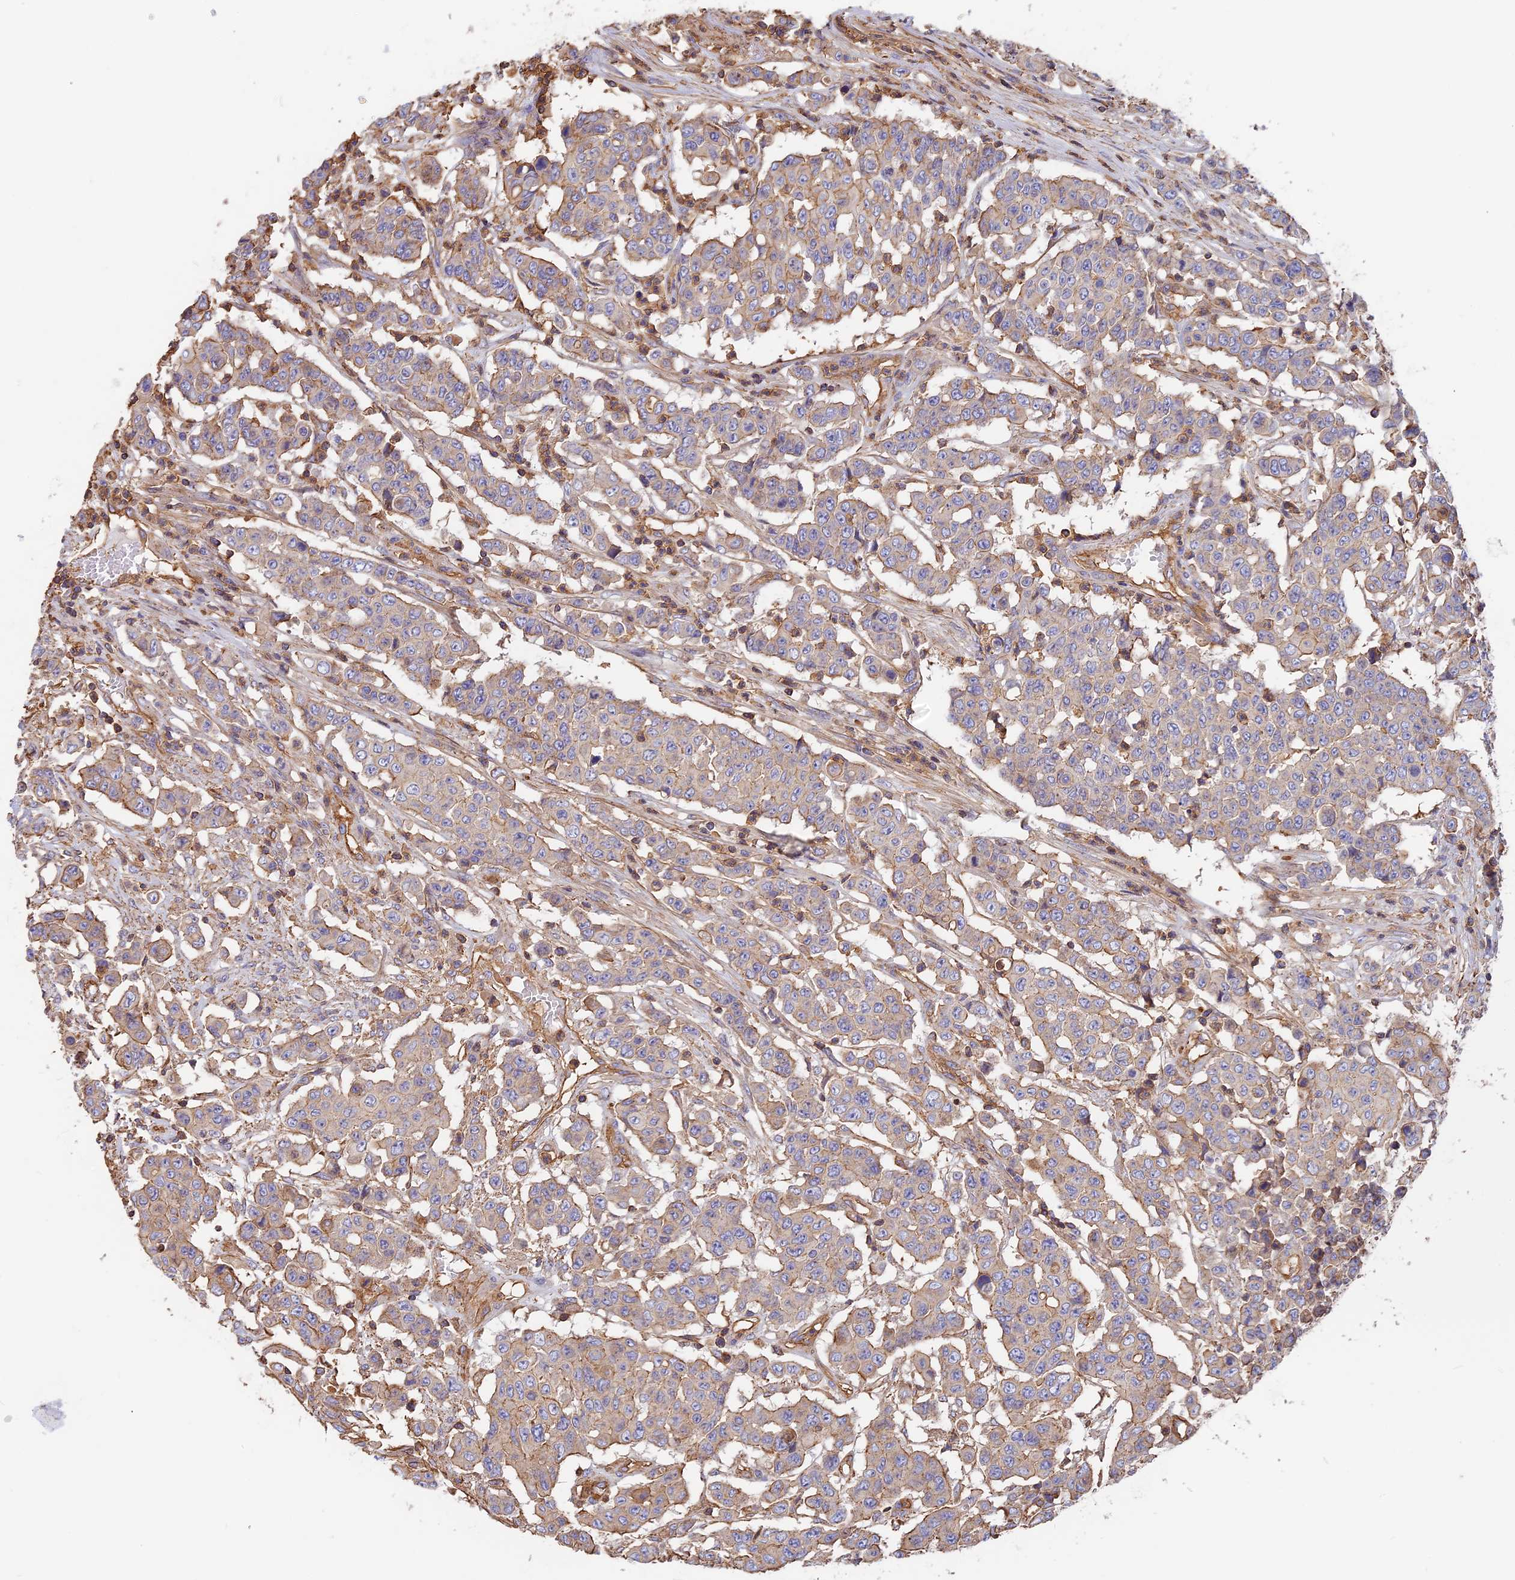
{"staining": {"intensity": "weak", "quantity": ">75%", "location": "cytoplasmic/membranous"}, "tissue": "colorectal cancer", "cell_type": "Tumor cells", "image_type": "cancer", "snomed": [{"axis": "morphology", "description": "Adenocarcinoma, NOS"}, {"axis": "topography", "description": "Colon"}], "caption": "A low amount of weak cytoplasmic/membranous staining is appreciated in about >75% of tumor cells in colorectal cancer tissue.", "gene": "VPS18", "patient": {"sex": "male", "age": 51}}